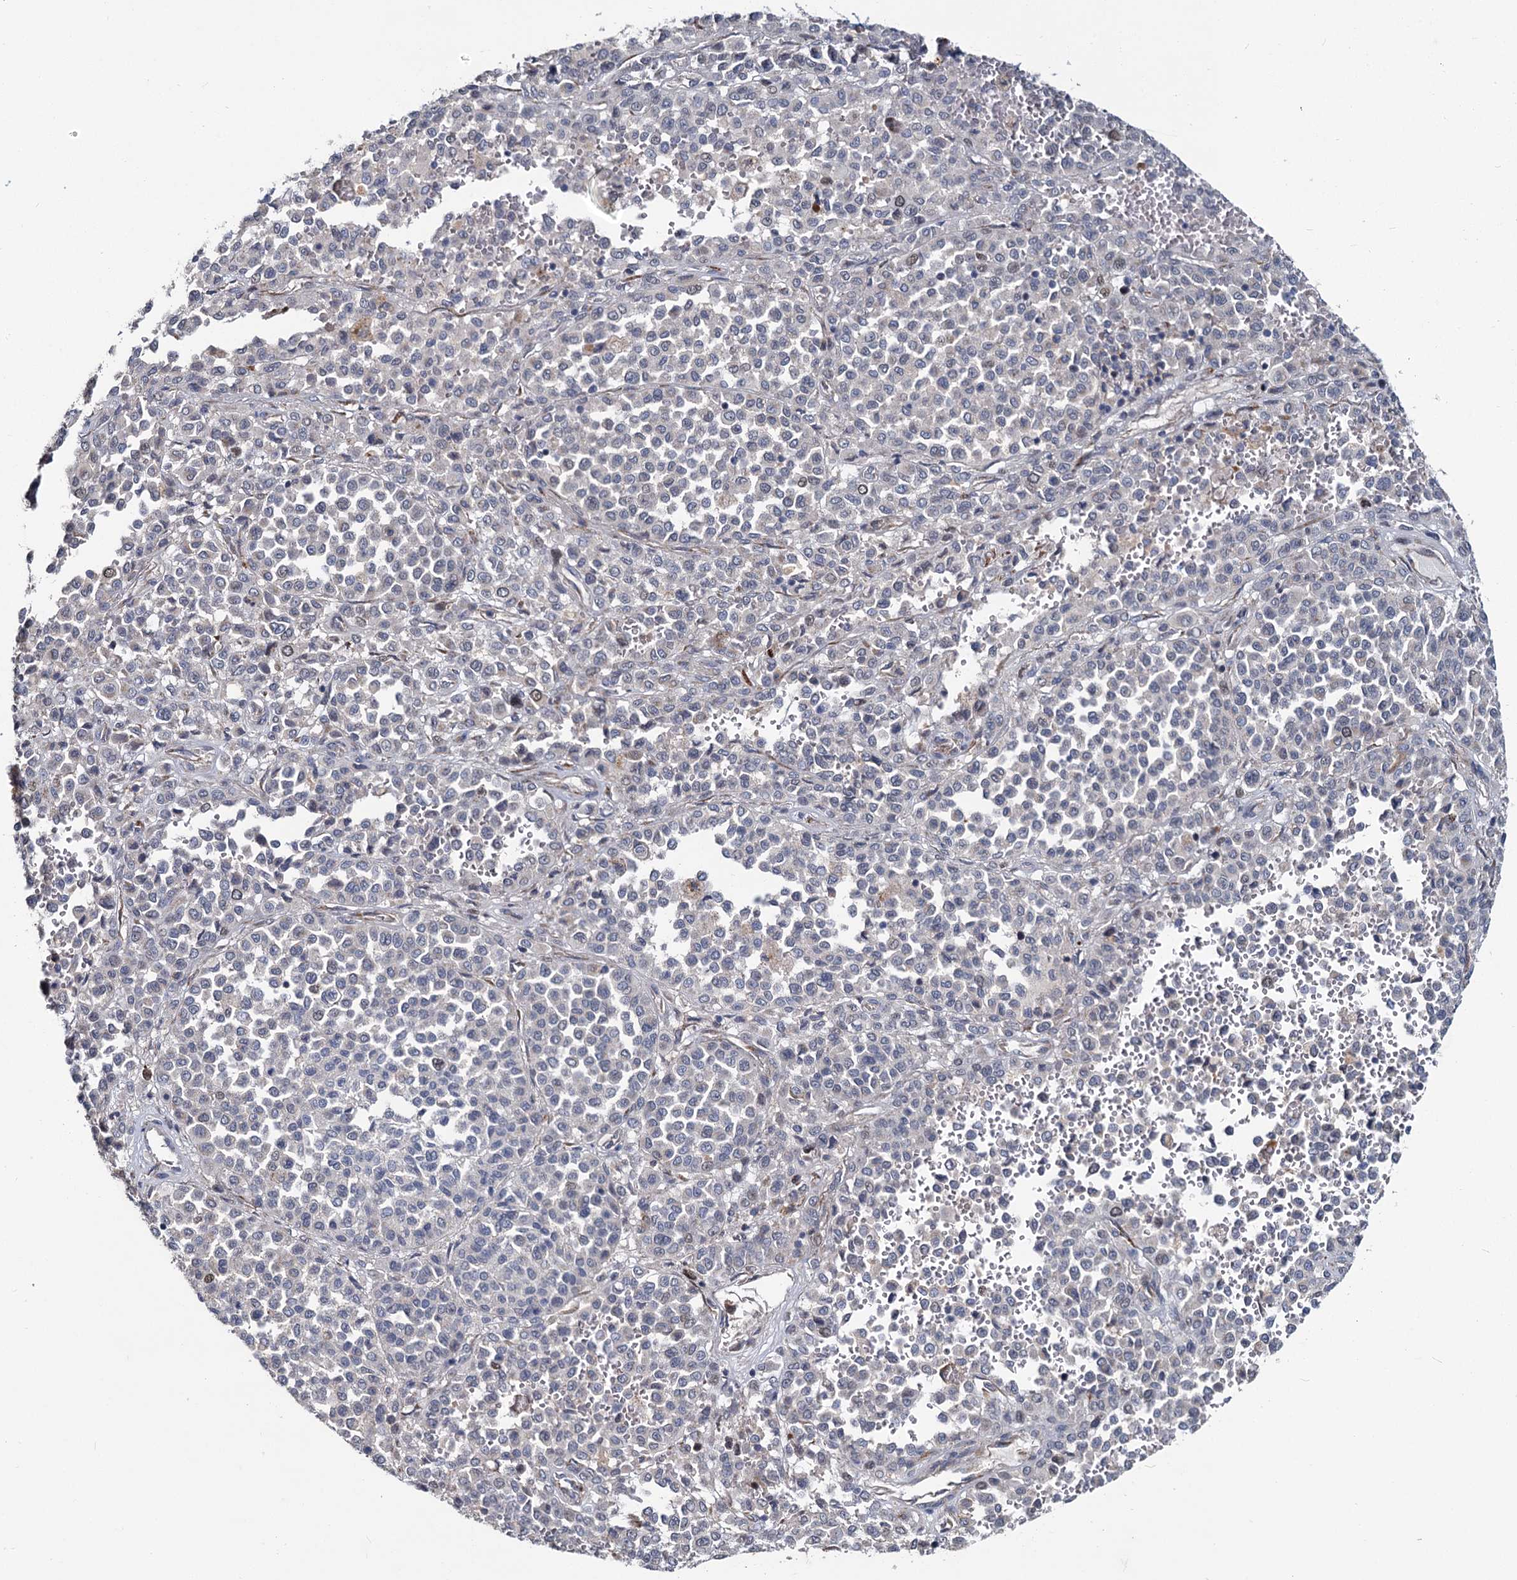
{"staining": {"intensity": "negative", "quantity": "none", "location": "none"}, "tissue": "melanoma", "cell_type": "Tumor cells", "image_type": "cancer", "snomed": [{"axis": "morphology", "description": "Malignant melanoma, Metastatic site"}, {"axis": "topography", "description": "Pancreas"}], "caption": "The photomicrograph shows no staining of tumor cells in melanoma.", "gene": "DCUN1D2", "patient": {"sex": "female", "age": 30}}